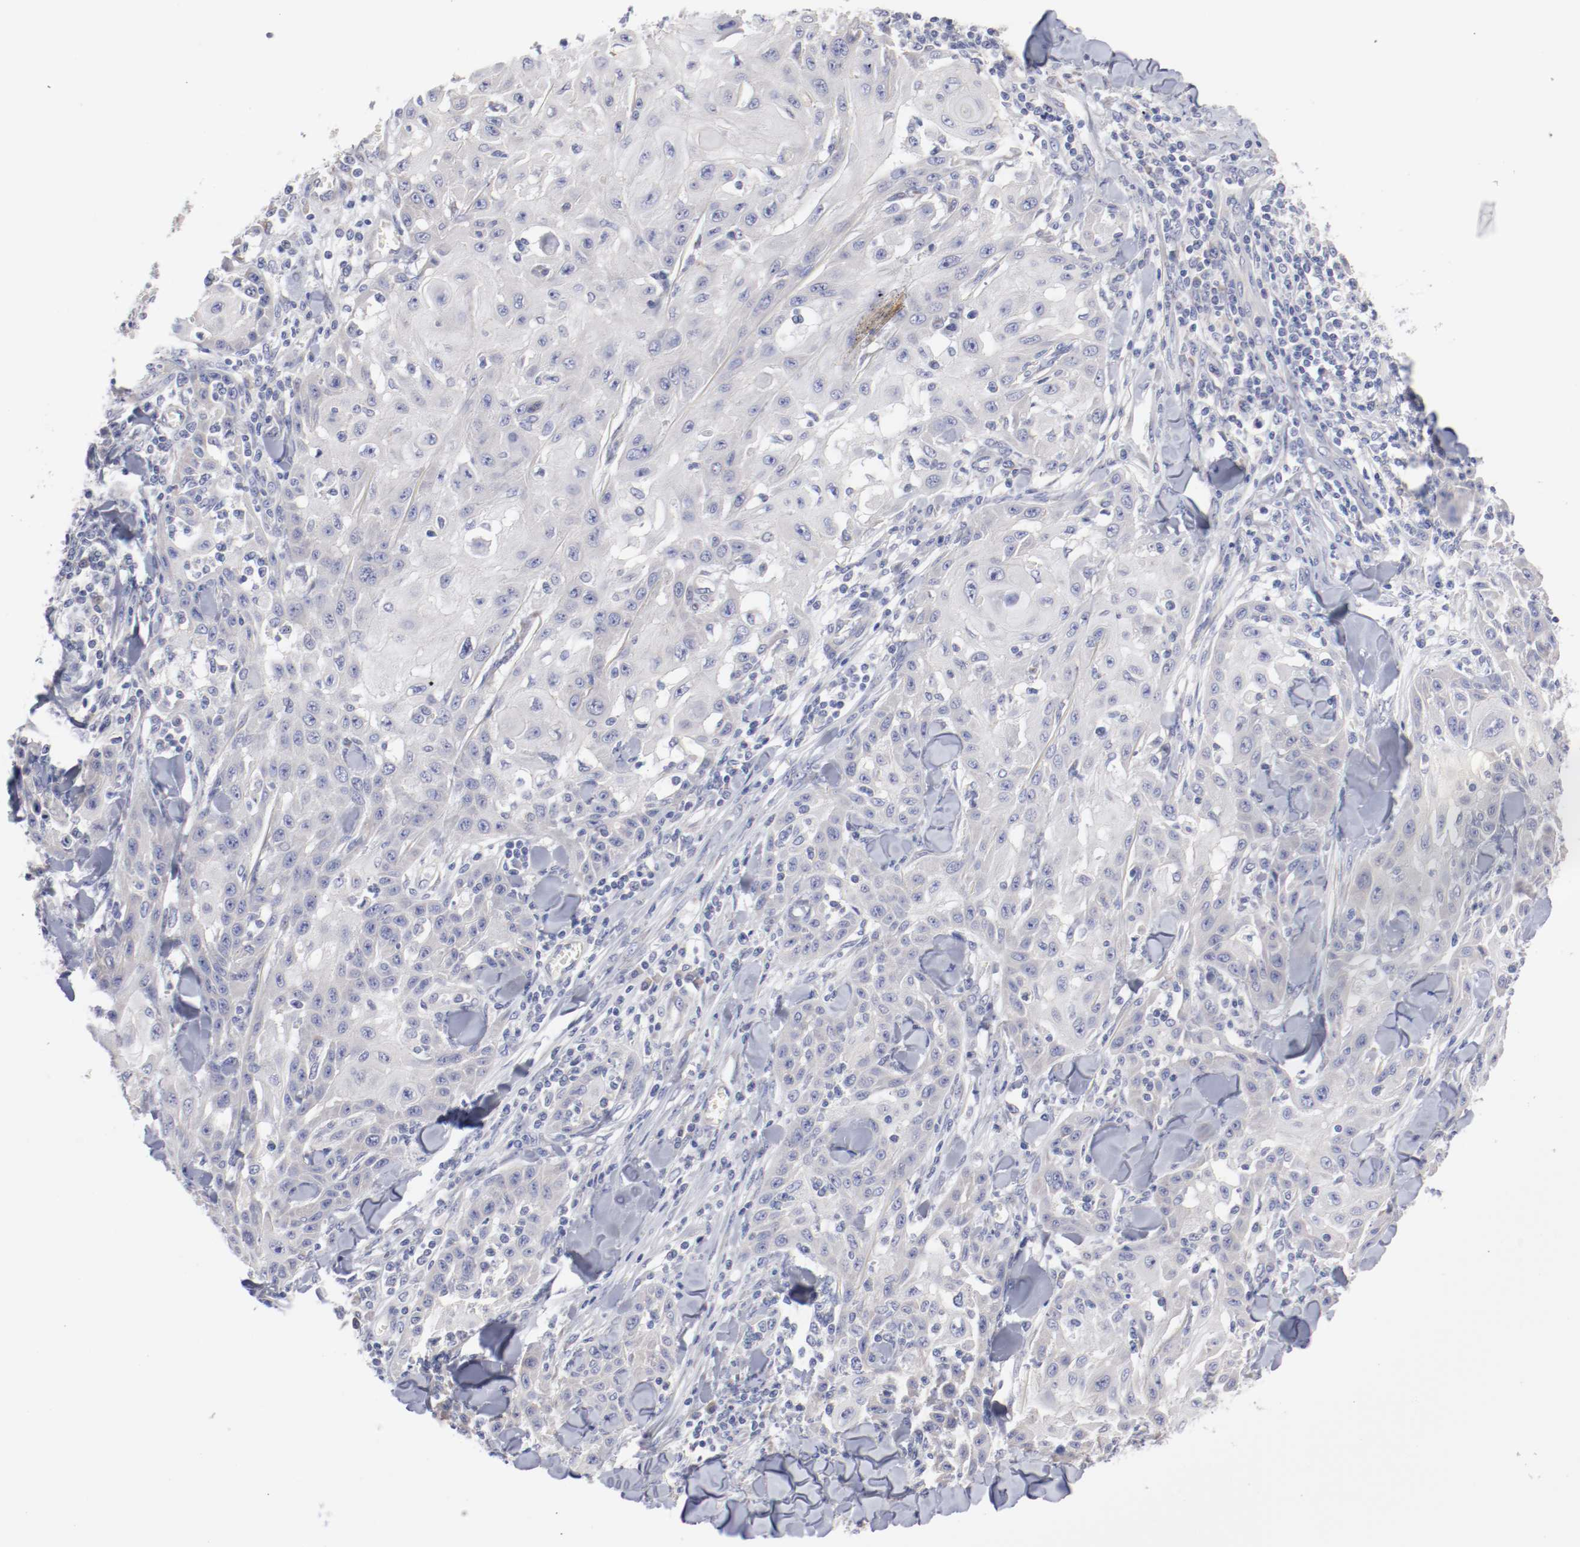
{"staining": {"intensity": "strong", "quantity": "<25%", "location": "cytoplasmic/membranous"}, "tissue": "skin cancer", "cell_type": "Tumor cells", "image_type": "cancer", "snomed": [{"axis": "morphology", "description": "Squamous cell carcinoma, NOS"}, {"axis": "topography", "description": "Skin"}], "caption": "The immunohistochemical stain highlights strong cytoplasmic/membranous staining in tumor cells of squamous cell carcinoma (skin) tissue. (Brightfield microscopy of DAB IHC at high magnification).", "gene": "CPE", "patient": {"sex": "male", "age": 24}}